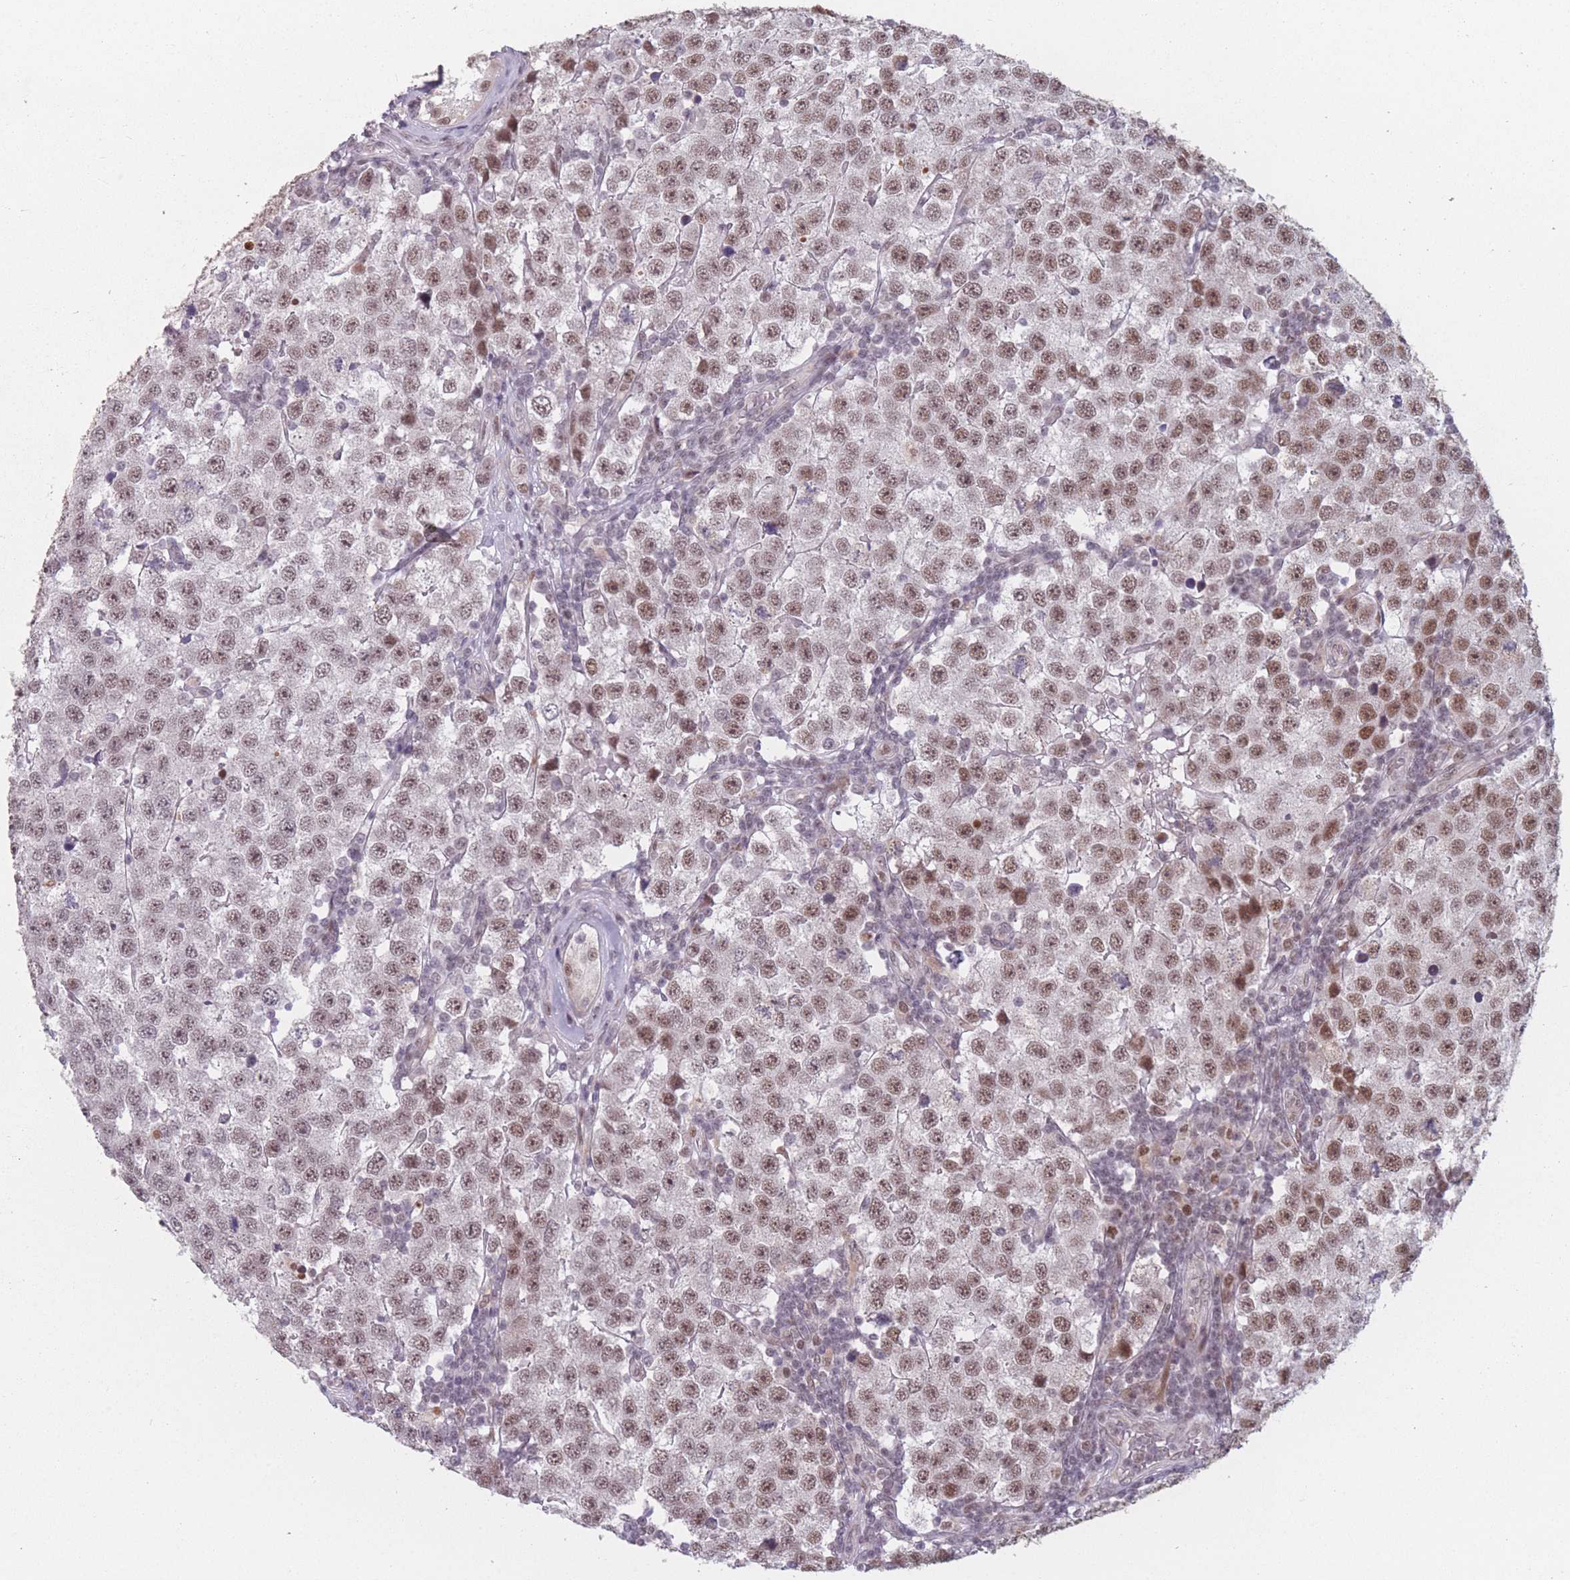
{"staining": {"intensity": "moderate", "quantity": ">75%", "location": "nuclear"}, "tissue": "testis cancer", "cell_type": "Tumor cells", "image_type": "cancer", "snomed": [{"axis": "morphology", "description": "Seminoma, NOS"}, {"axis": "topography", "description": "Testis"}], "caption": "DAB immunohistochemical staining of testis cancer reveals moderate nuclear protein expression in about >75% of tumor cells.", "gene": "SUPT6H", "patient": {"sex": "male", "age": 34}}